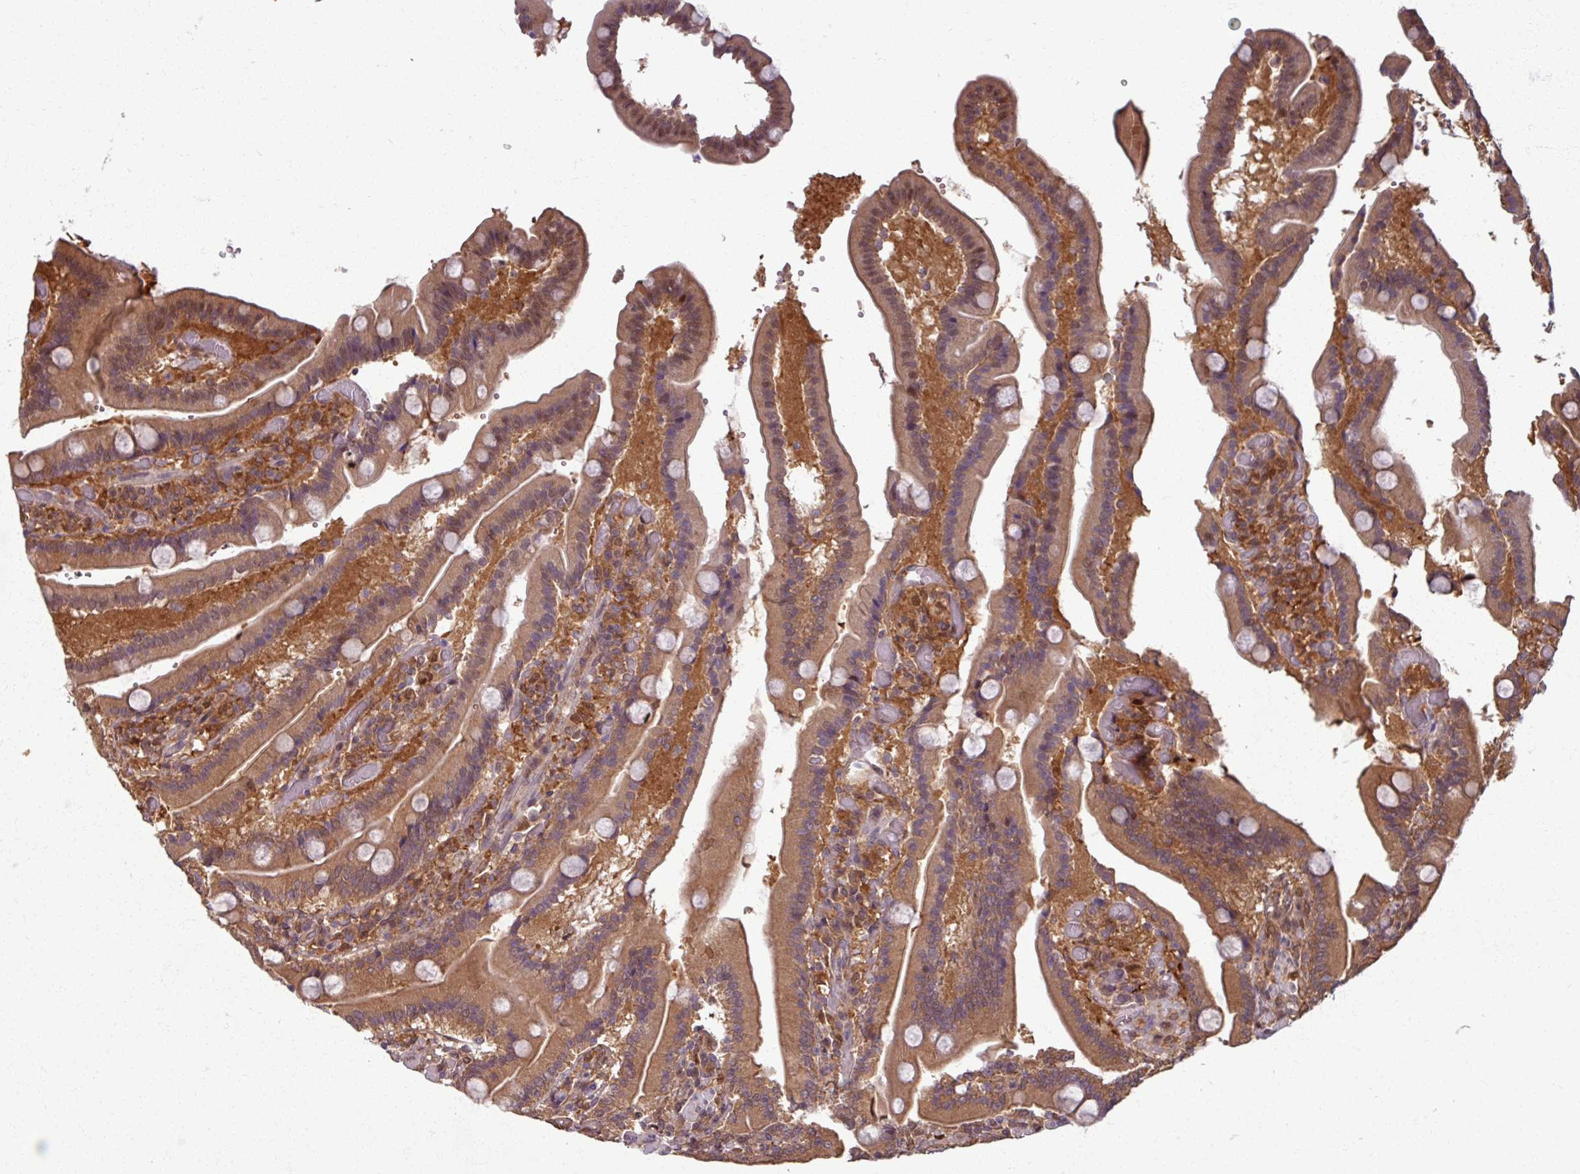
{"staining": {"intensity": "moderate", "quantity": ">75%", "location": "cytoplasmic/membranous"}, "tissue": "duodenum", "cell_type": "Glandular cells", "image_type": "normal", "snomed": [{"axis": "morphology", "description": "Normal tissue, NOS"}, {"axis": "topography", "description": "Duodenum"}], "caption": "Immunohistochemical staining of benign human duodenum shows >75% levels of moderate cytoplasmic/membranous protein staining in about >75% of glandular cells.", "gene": "KCTD11", "patient": {"sex": "female", "age": 62}}